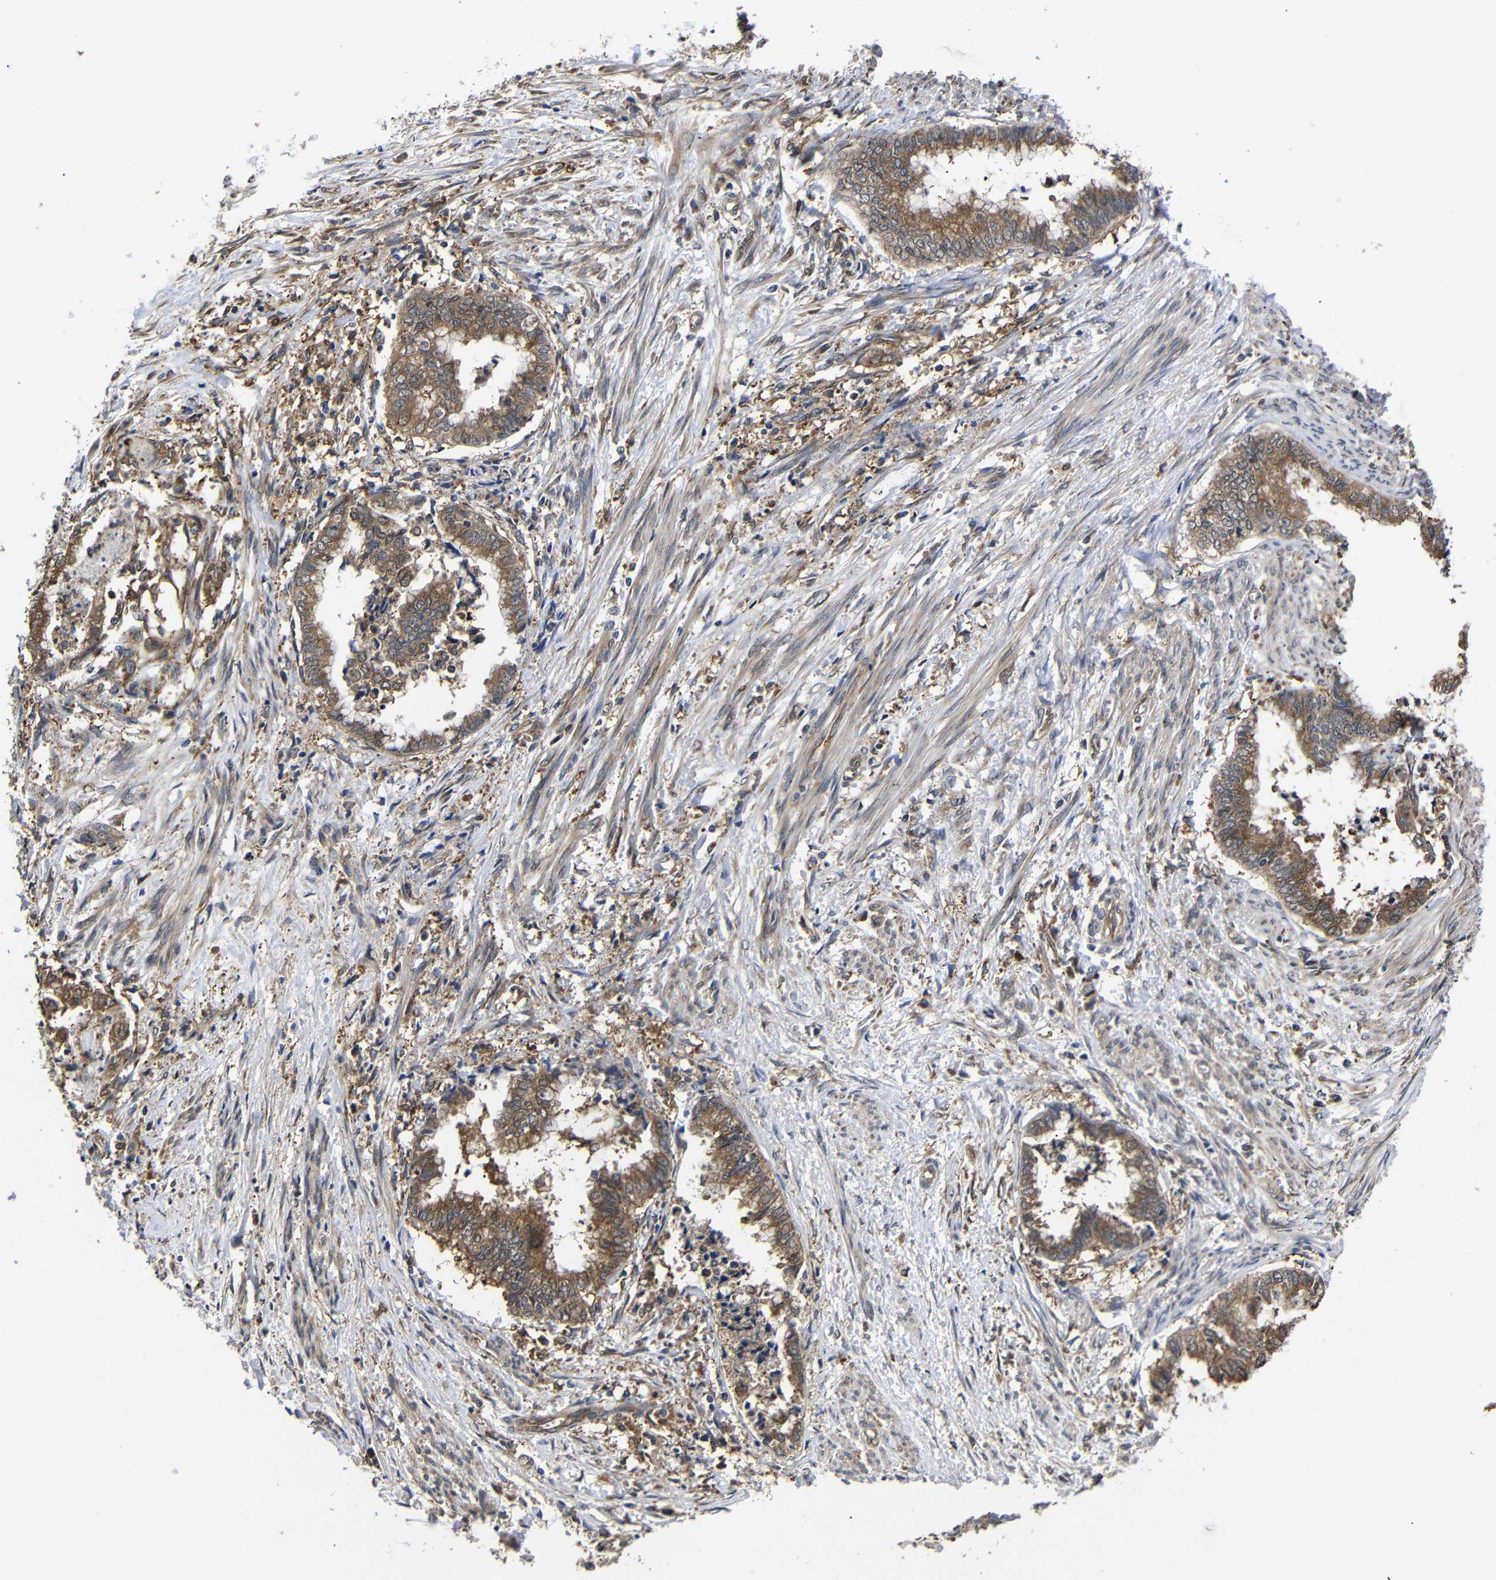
{"staining": {"intensity": "moderate", "quantity": ">75%", "location": "cytoplasmic/membranous"}, "tissue": "endometrial cancer", "cell_type": "Tumor cells", "image_type": "cancer", "snomed": [{"axis": "morphology", "description": "Necrosis, NOS"}, {"axis": "morphology", "description": "Adenocarcinoma, NOS"}, {"axis": "topography", "description": "Endometrium"}], "caption": "Immunohistochemical staining of human adenocarcinoma (endometrial) reveals medium levels of moderate cytoplasmic/membranous protein expression in about >75% of tumor cells.", "gene": "LRRCC1", "patient": {"sex": "female", "age": 79}}